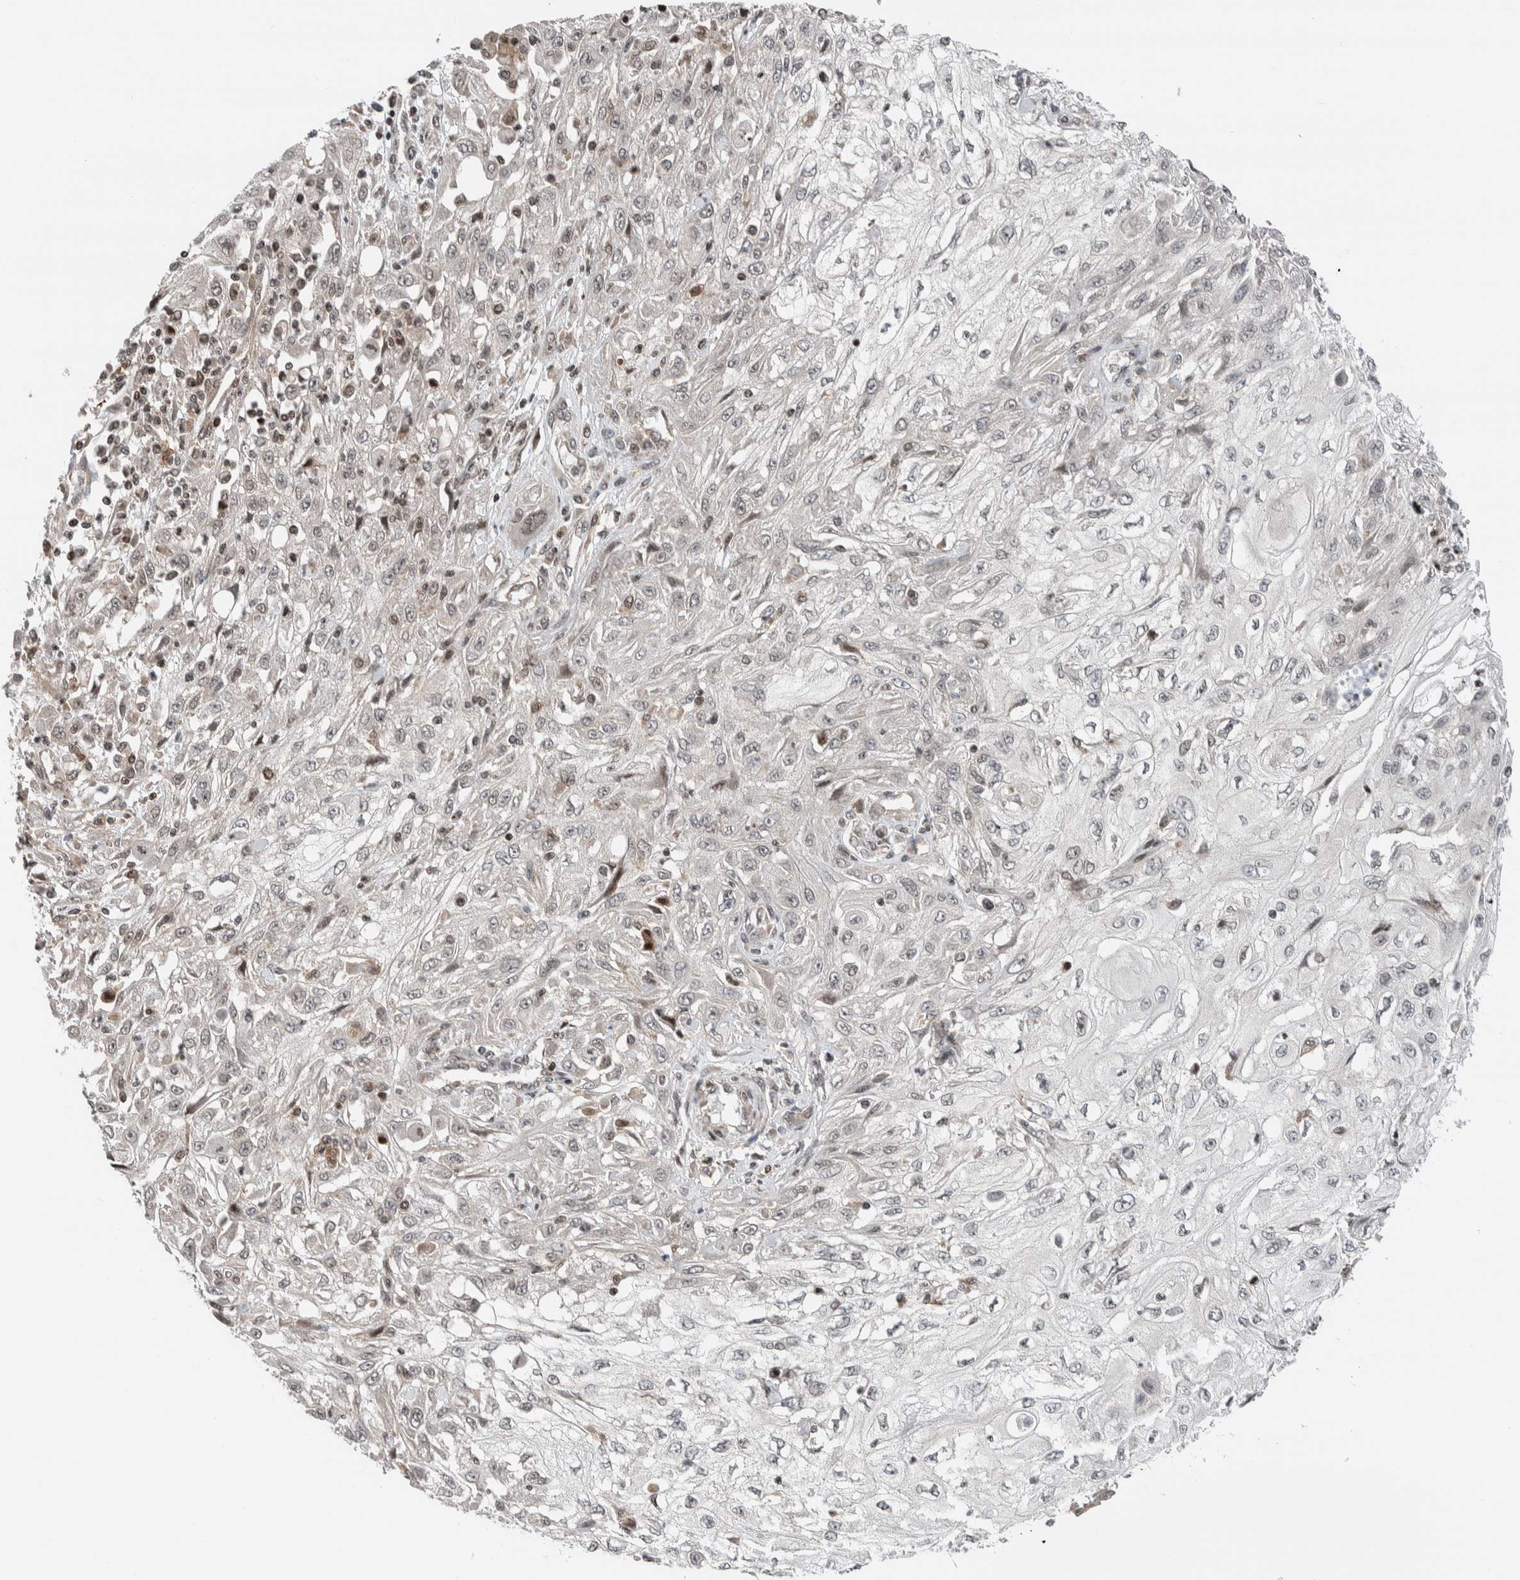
{"staining": {"intensity": "weak", "quantity": "<25%", "location": "nuclear"}, "tissue": "skin cancer", "cell_type": "Tumor cells", "image_type": "cancer", "snomed": [{"axis": "morphology", "description": "Squamous cell carcinoma, NOS"}, {"axis": "morphology", "description": "Squamous cell carcinoma, metastatic, NOS"}, {"axis": "topography", "description": "Skin"}, {"axis": "topography", "description": "Lymph node"}], "caption": "Immunohistochemistry (IHC) of human skin squamous cell carcinoma exhibits no positivity in tumor cells. The staining was performed using DAB (3,3'-diaminobenzidine) to visualize the protein expression in brown, while the nuclei were stained in blue with hematoxylin (Magnification: 20x).", "gene": "NPLOC4", "patient": {"sex": "male", "age": 75}}